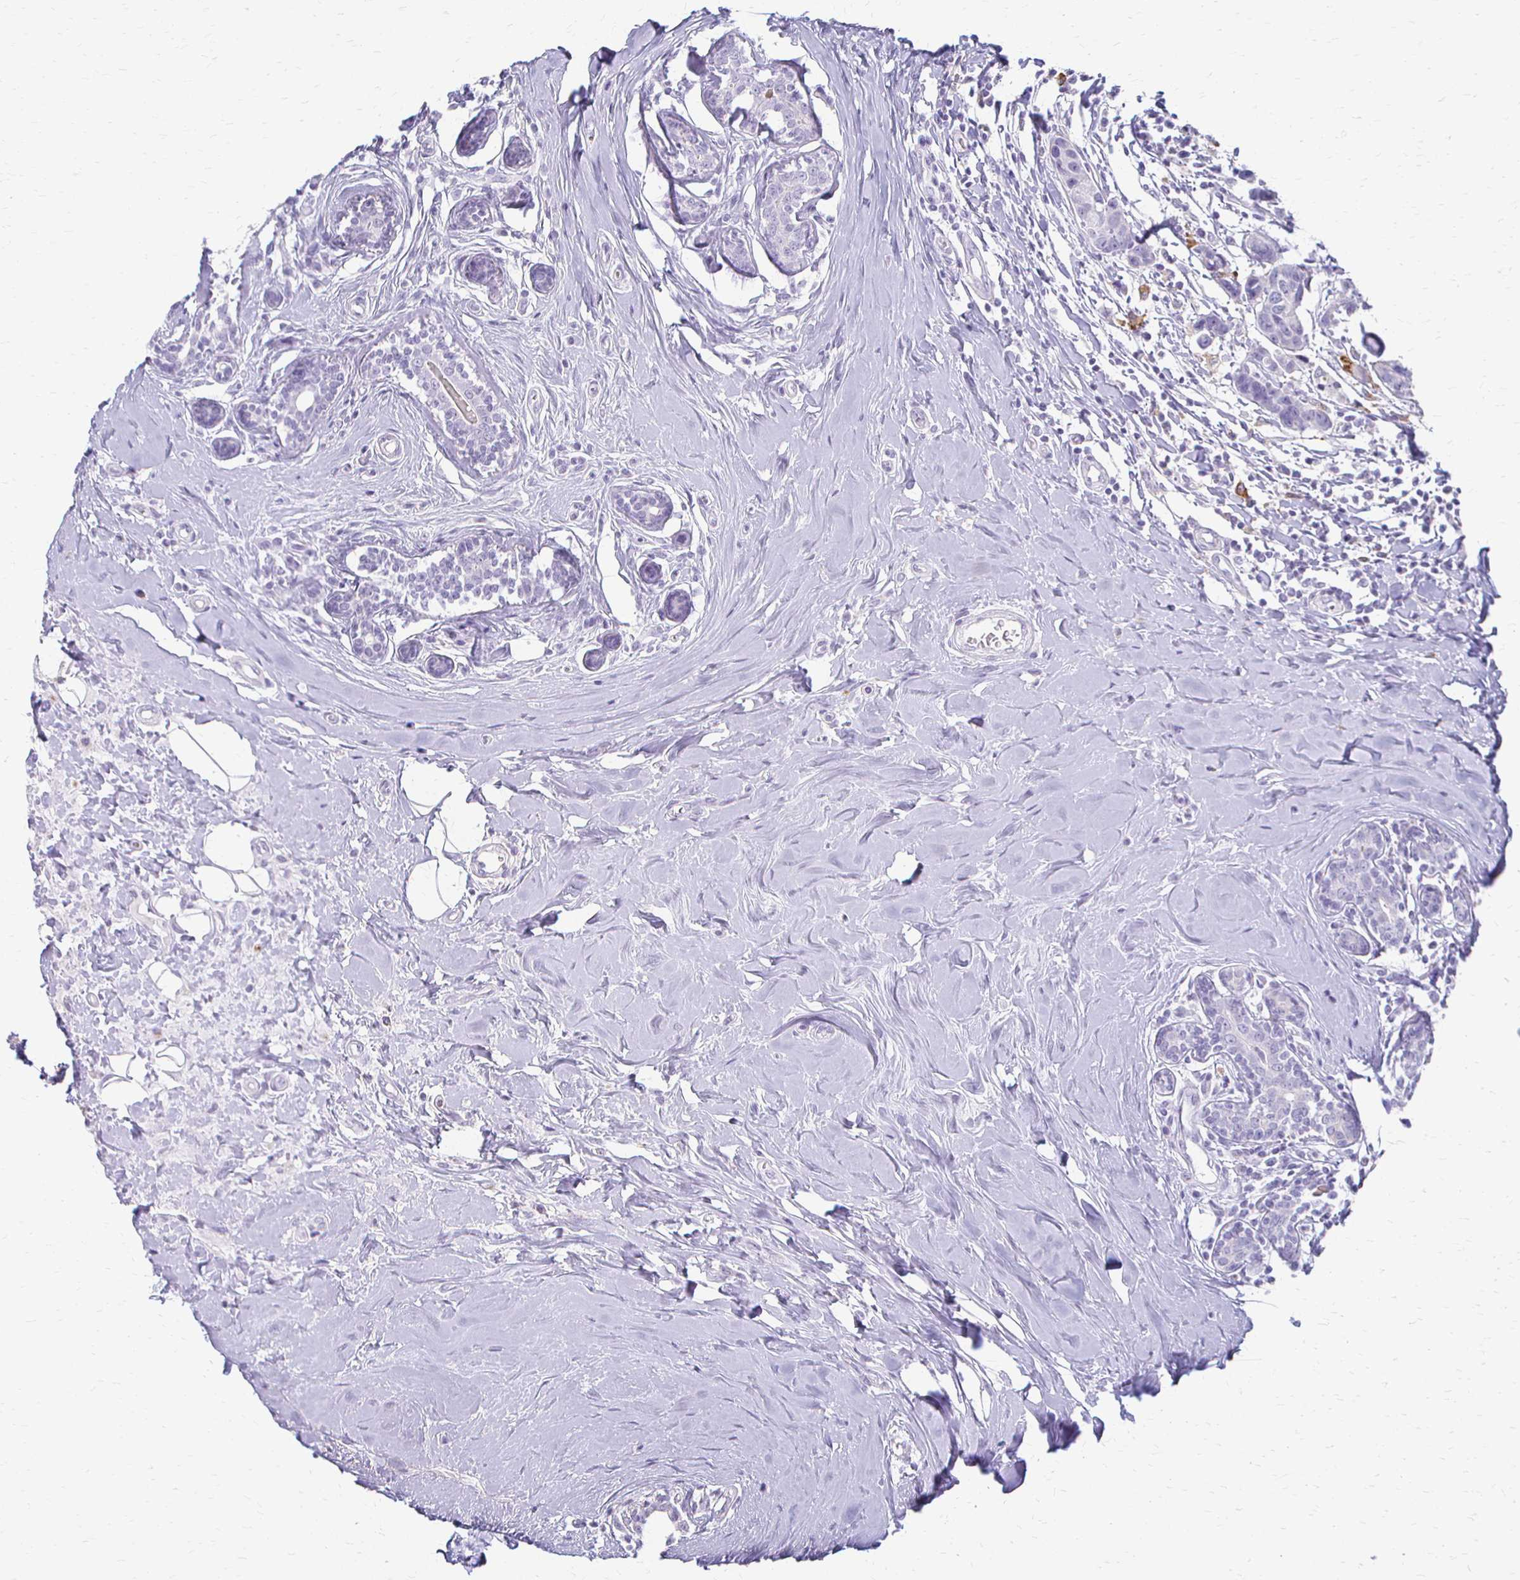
{"staining": {"intensity": "negative", "quantity": "none", "location": "none"}, "tissue": "breast cancer", "cell_type": "Tumor cells", "image_type": "cancer", "snomed": [{"axis": "morphology", "description": "Duct carcinoma"}, {"axis": "topography", "description": "Breast"}], "caption": "This is a photomicrograph of immunohistochemistry (IHC) staining of breast cancer (invasive ductal carcinoma), which shows no positivity in tumor cells.", "gene": "ACP5", "patient": {"sex": "female", "age": 24}}